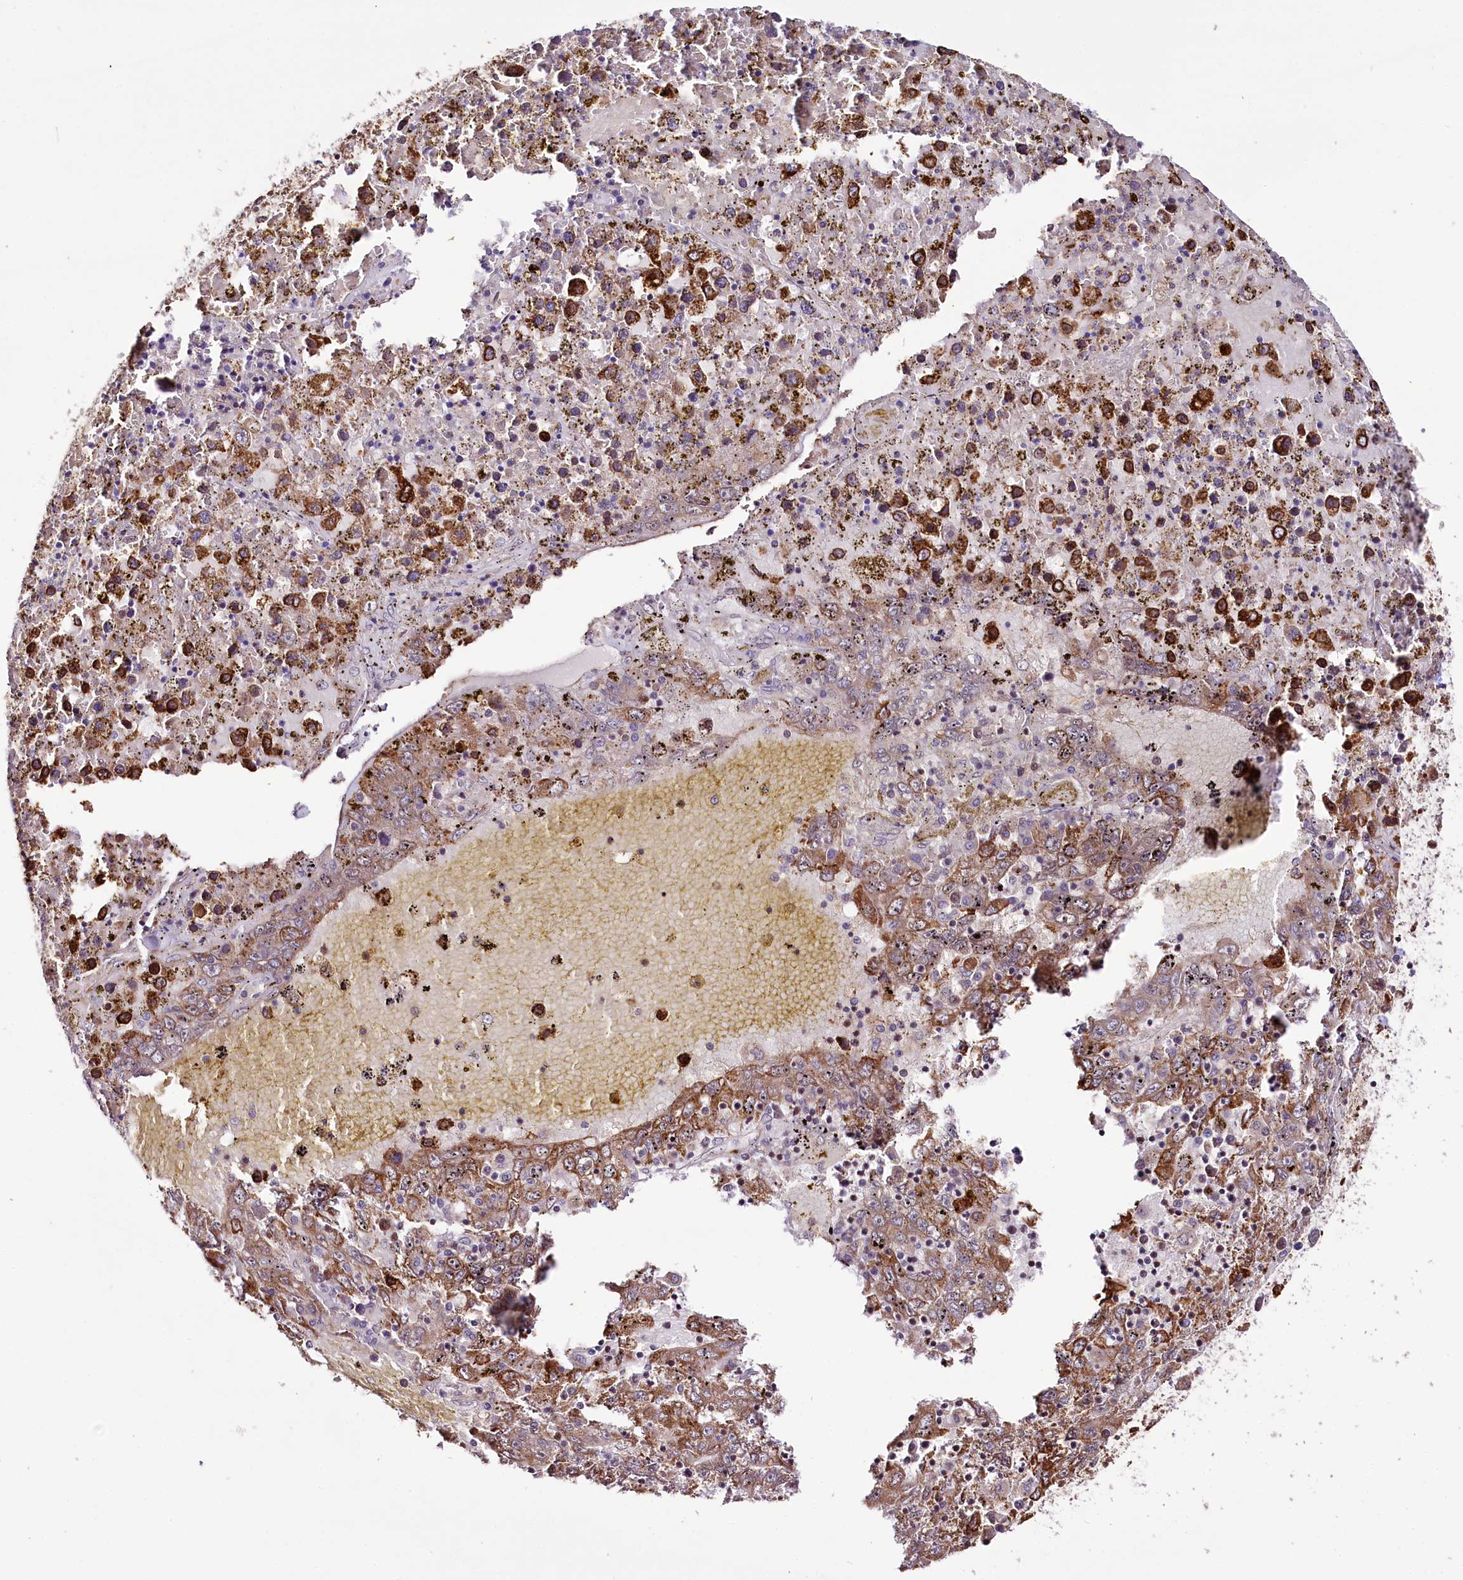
{"staining": {"intensity": "strong", "quantity": "25%-75%", "location": "cytoplasmic/membranous"}, "tissue": "liver cancer", "cell_type": "Tumor cells", "image_type": "cancer", "snomed": [{"axis": "morphology", "description": "Carcinoma, Hepatocellular, NOS"}, {"axis": "topography", "description": "Liver"}], "caption": "Protein expression analysis of human liver cancer reveals strong cytoplasmic/membranous expression in approximately 25%-75% of tumor cells.", "gene": "CUTC", "patient": {"sex": "male", "age": 49}}